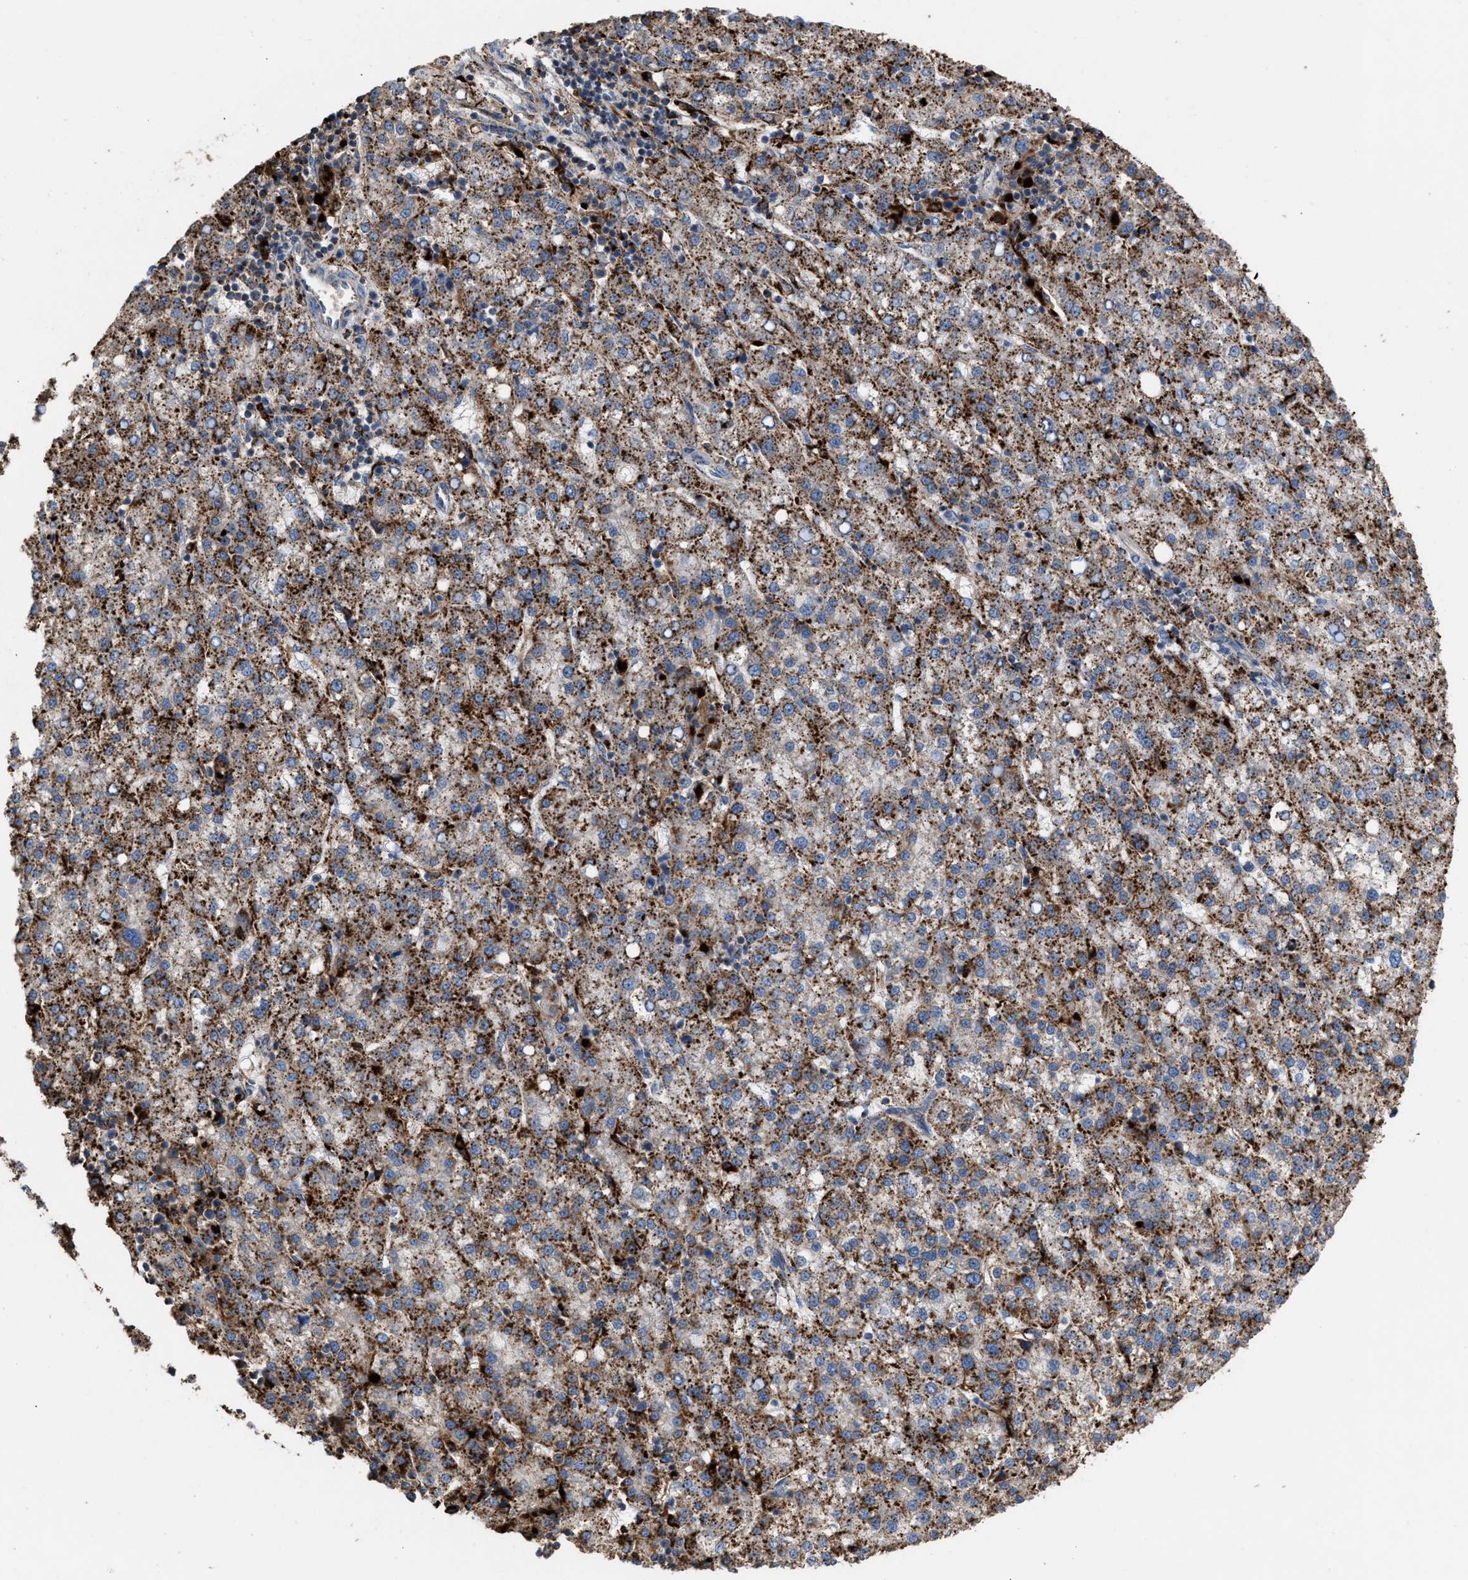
{"staining": {"intensity": "strong", "quantity": ">75%", "location": "cytoplasmic/membranous"}, "tissue": "liver cancer", "cell_type": "Tumor cells", "image_type": "cancer", "snomed": [{"axis": "morphology", "description": "Carcinoma, Hepatocellular, NOS"}, {"axis": "topography", "description": "Liver"}], "caption": "Hepatocellular carcinoma (liver) tissue demonstrates strong cytoplasmic/membranous positivity in approximately >75% of tumor cells", "gene": "ELMO3", "patient": {"sex": "female", "age": 58}}